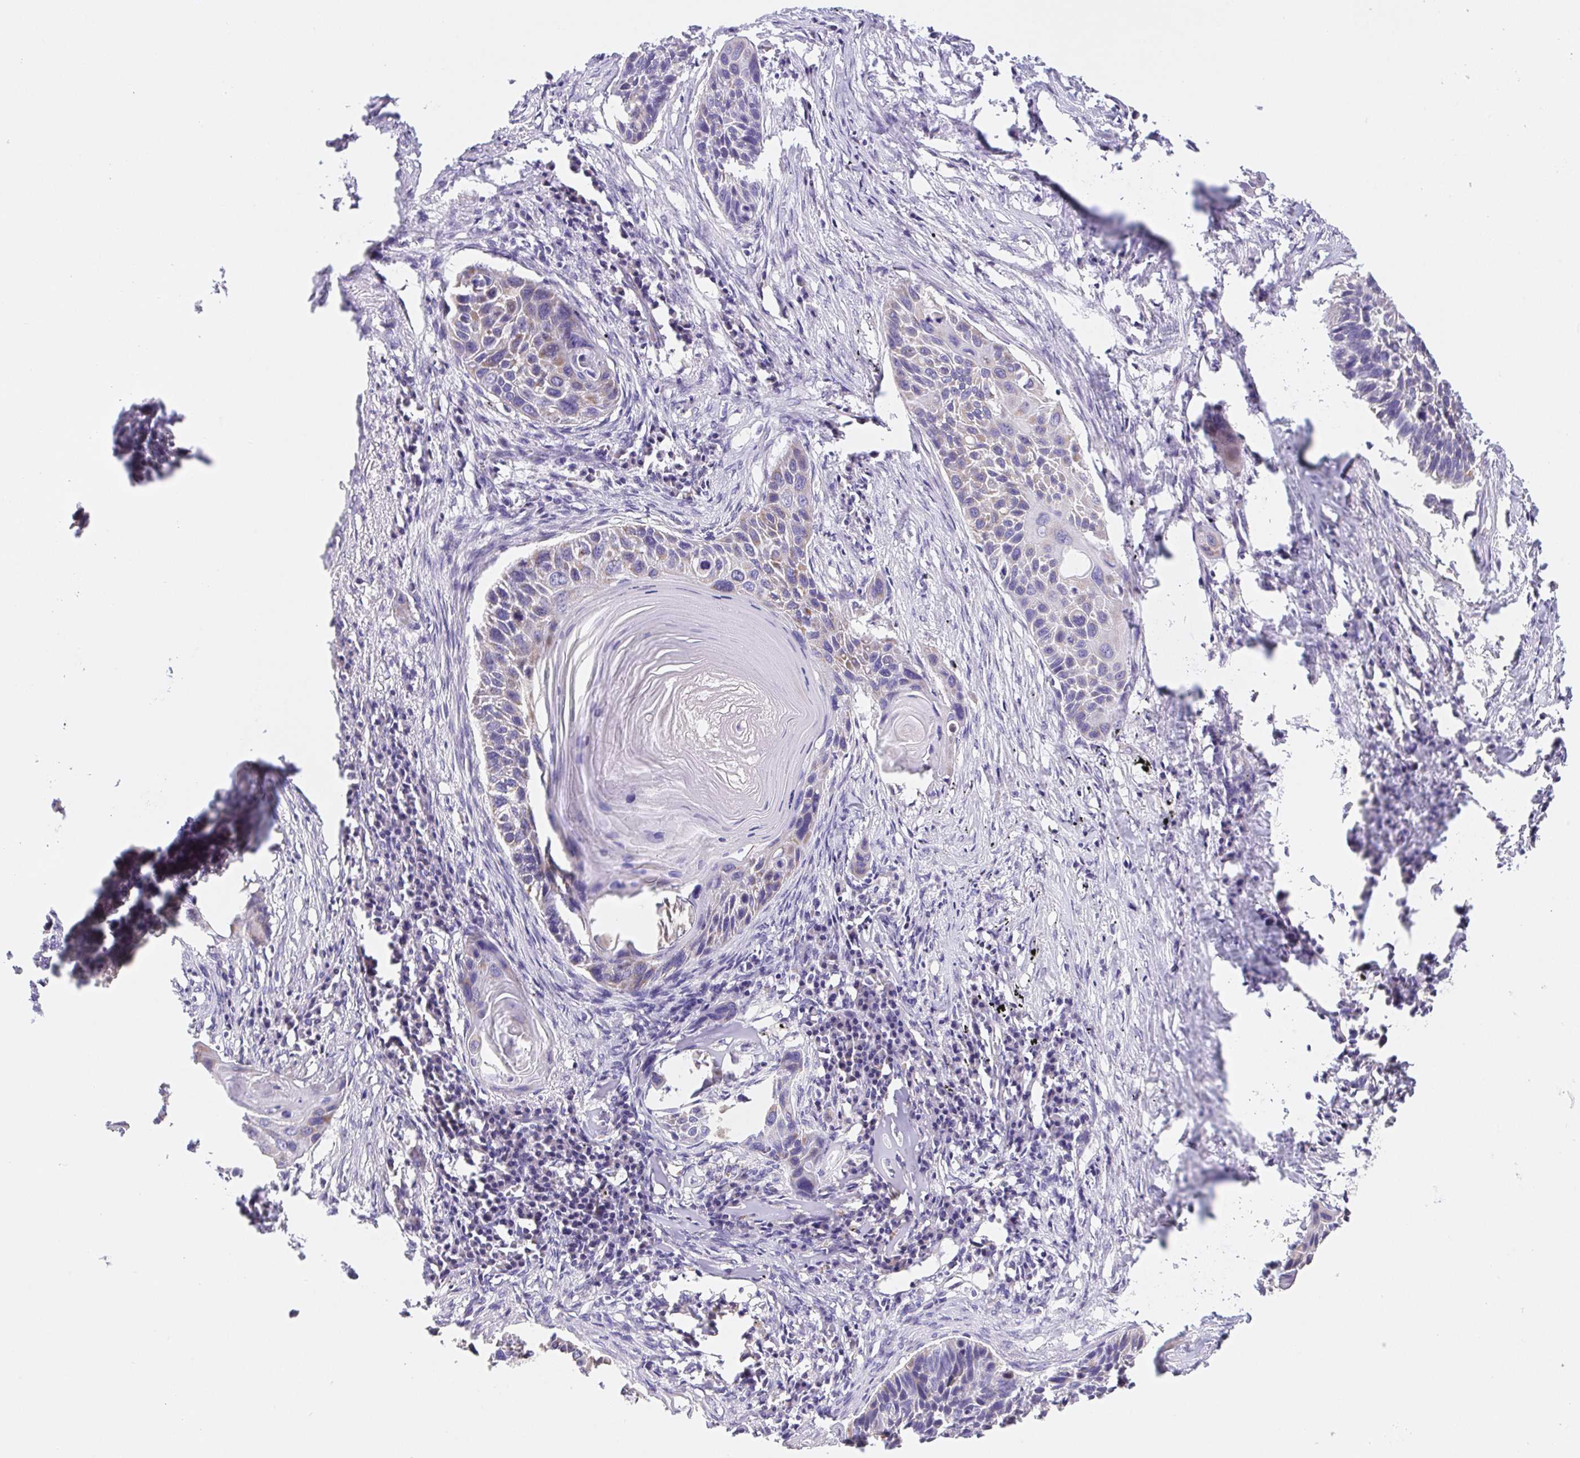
{"staining": {"intensity": "weak", "quantity": "<25%", "location": "cytoplasmic/membranous"}, "tissue": "lung cancer", "cell_type": "Tumor cells", "image_type": "cancer", "snomed": [{"axis": "morphology", "description": "Squamous cell carcinoma, NOS"}, {"axis": "topography", "description": "Lung"}], "caption": "This is a image of IHC staining of lung cancer (squamous cell carcinoma), which shows no staining in tumor cells.", "gene": "FKBP6", "patient": {"sex": "male", "age": 78}}